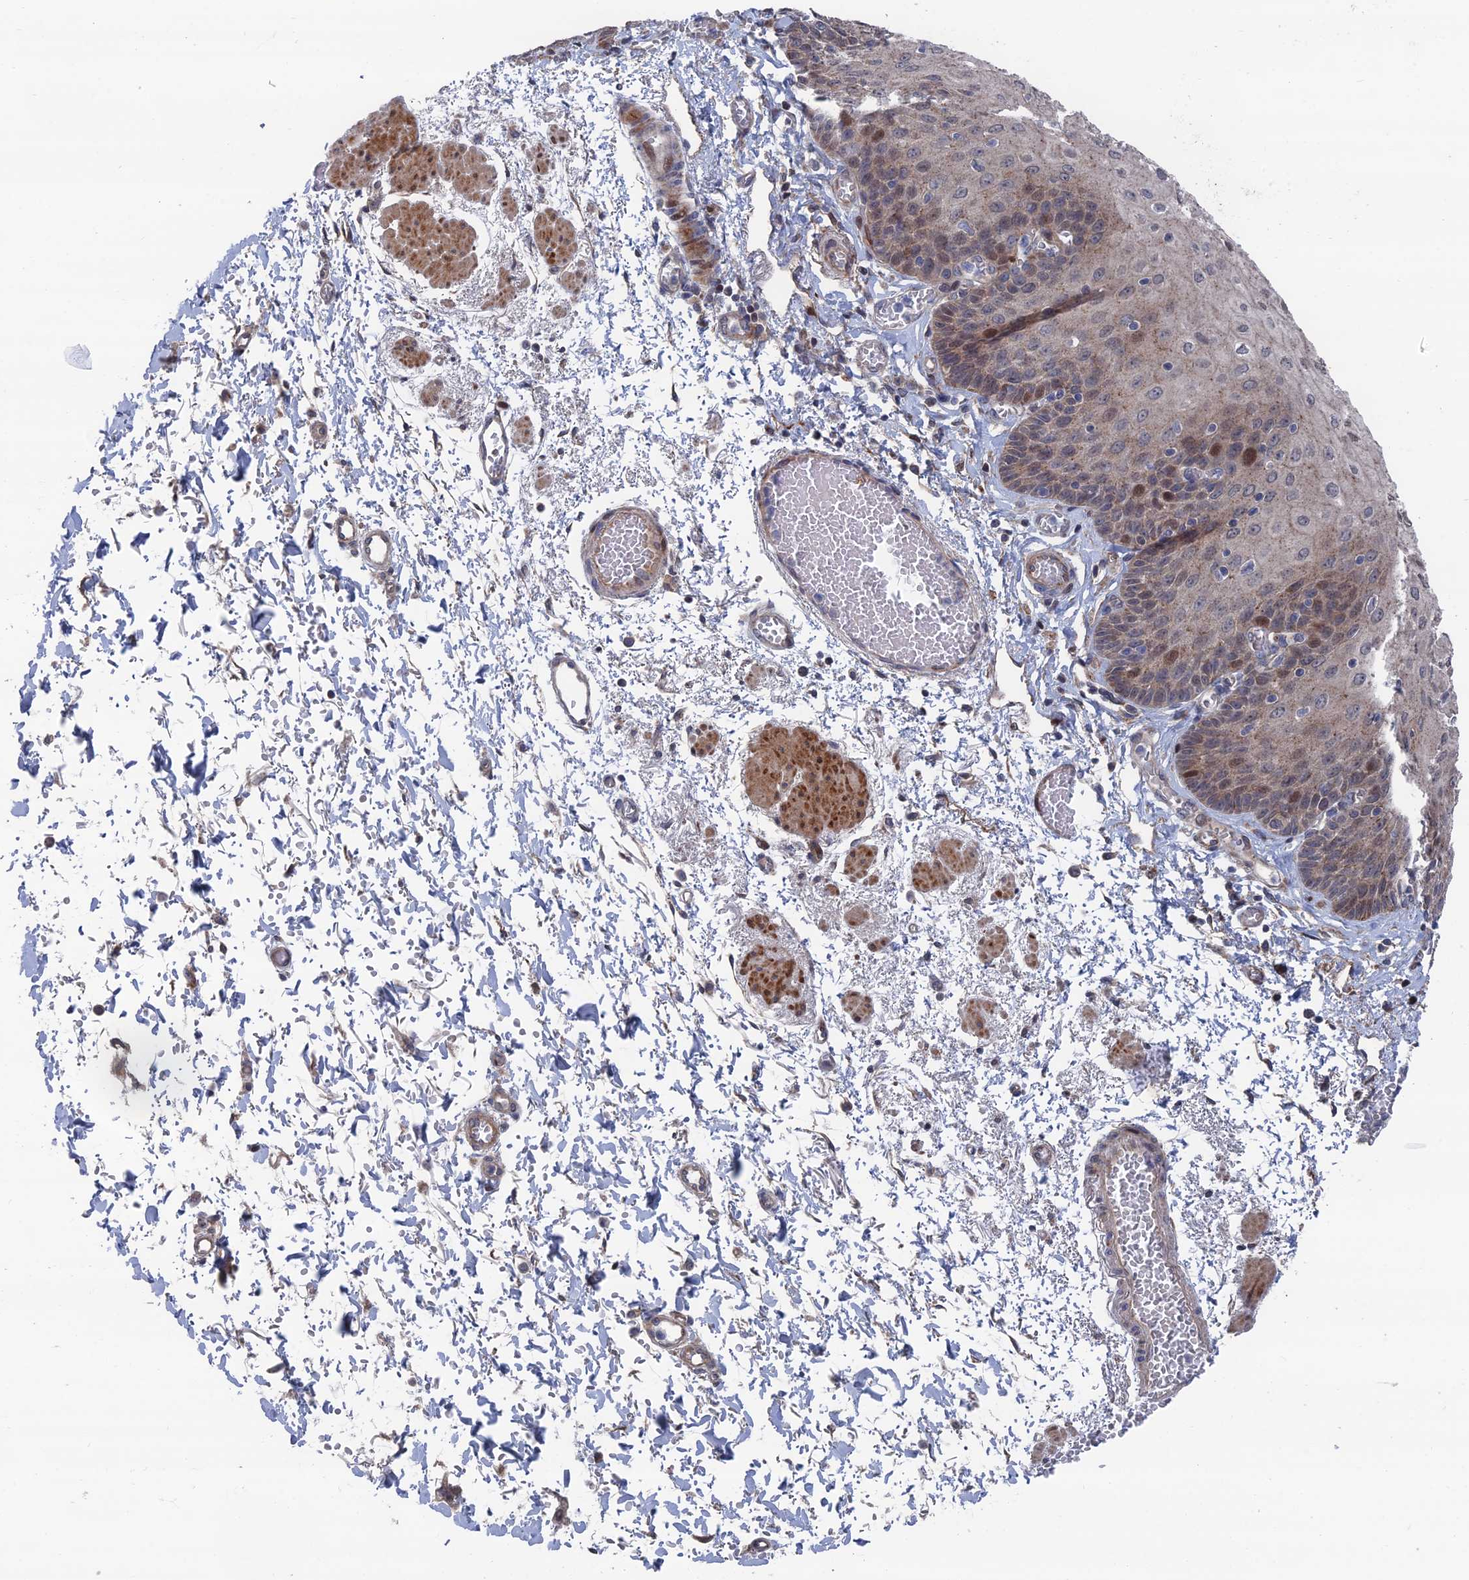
{"staining": {"intensity": "moderate", "quantity": "<25%", "location": "cytoplasmic/membranous,nuclear"}, "tissue": "esophagus", "cell_type": "Squamous epithelial cells", "image_type": "normal", "snomed": [{"axis": "morphology", "description": "Normal tissue, NOS"}, {"axis": "topography", "description": "Esophagus"}], "caption": "Immunohistochemistry (IHC) of benign human esophagus exhibits low levels of moderate cytoplasmic/membranous,nuclear positivity in approximately <25% of squamous epithelial cells. (IHC, brightfield microscopy, high magnification).", "gene": "GTF2IRD1", "patient": {"sex": "male", "age": 81}}